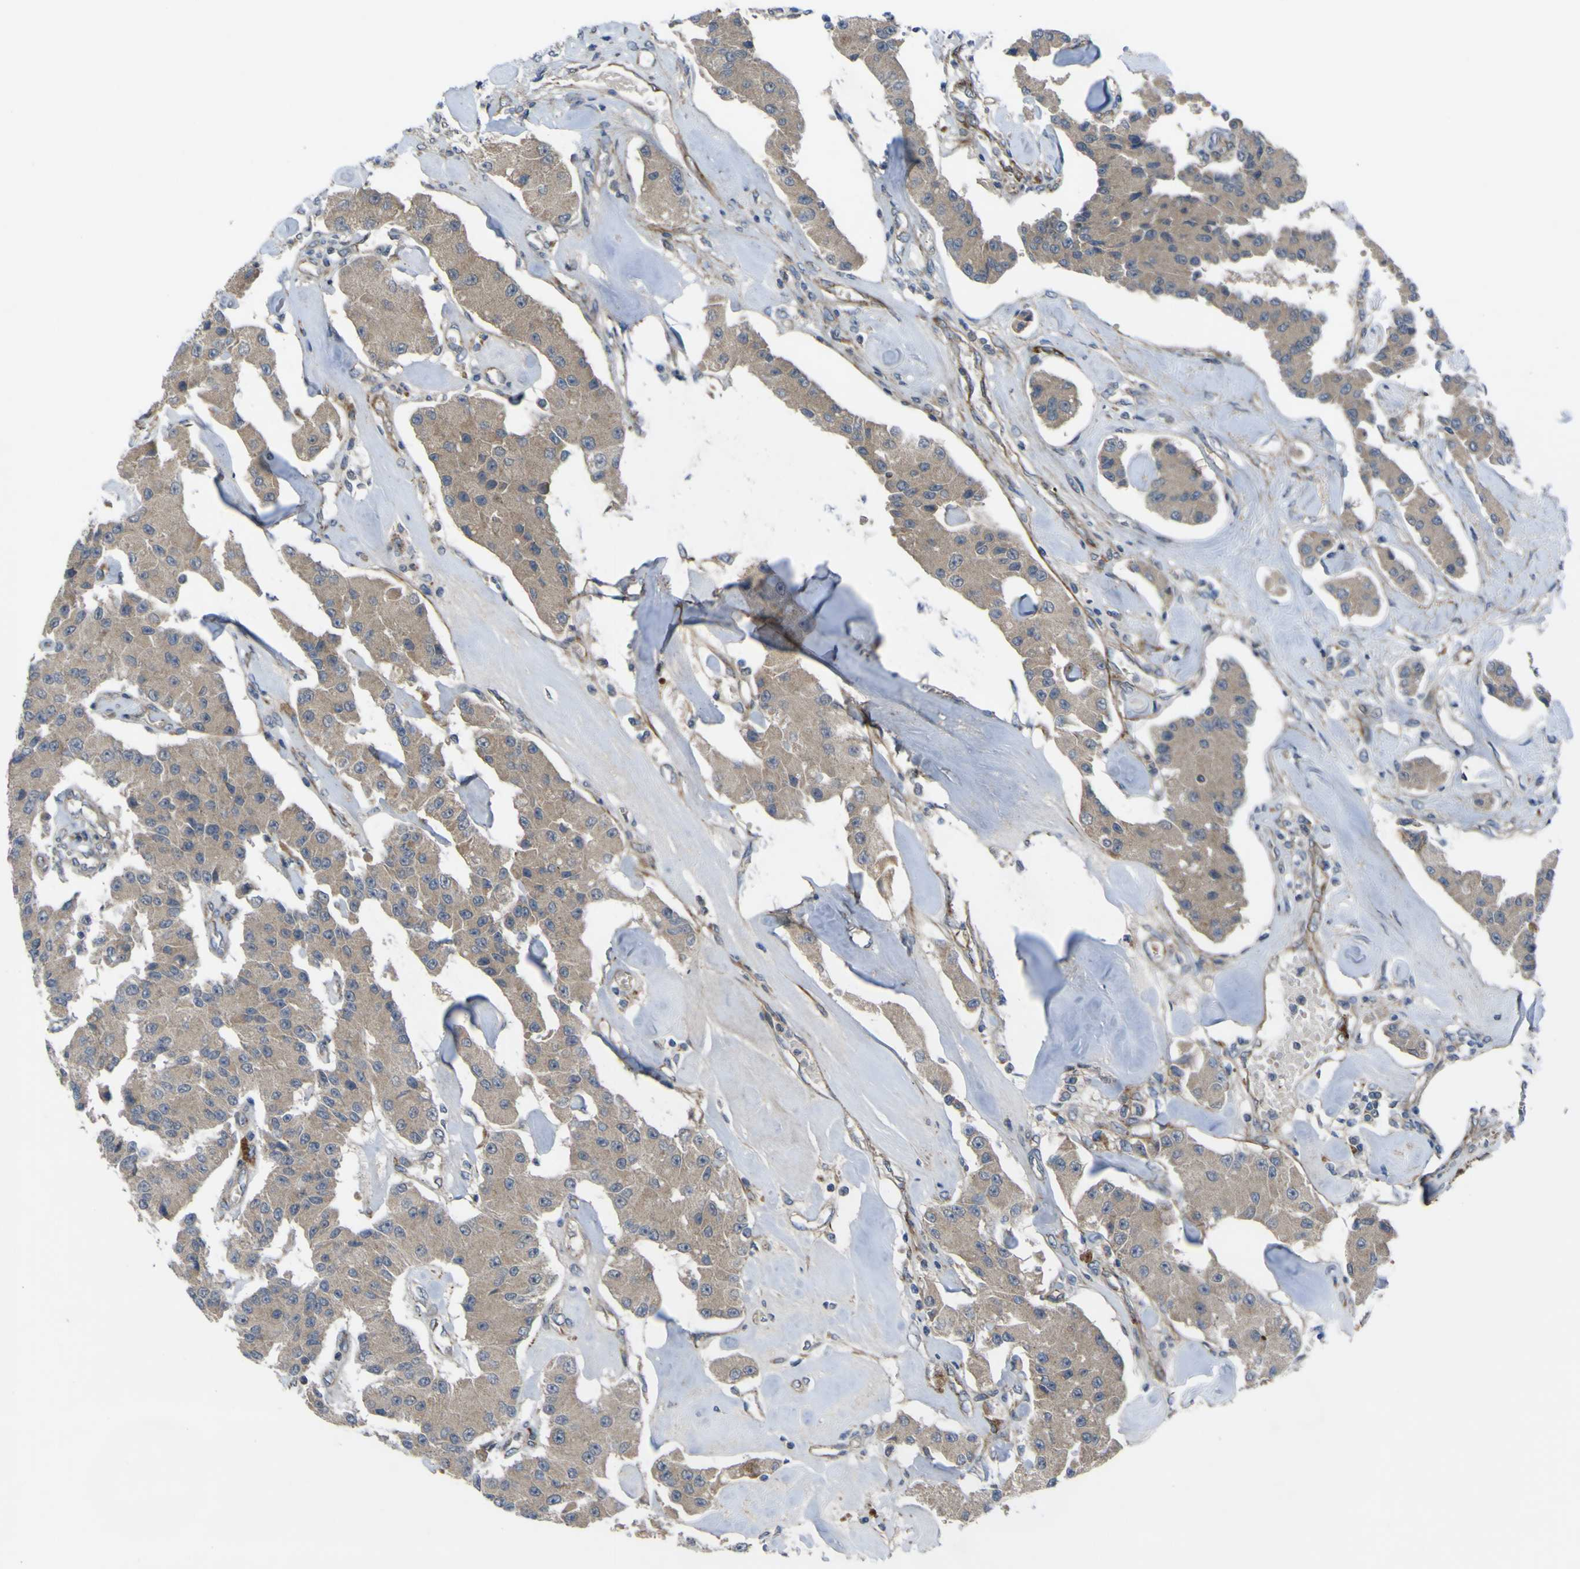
{"staining": {"intensity": "weak", "quantity": ">75%", "location": "cytoplasmic/membranous"}, "tissue": "carcinoid", "cell_type": "Tumor cells", "image_type": "cancer", "snomed": [{"axis": "morphology", "description": "Carcinoid, malignant, NOS"}, {"axis": "topography", "description": "Pancreas"}], "caption": "Protein expression analysis of human carcinoid reveals weak cytoplasmic/membranous expression in about >75% of tumor cells.", "gene": "GPLD1", "patient": {"sex": "male", "age": 41}}